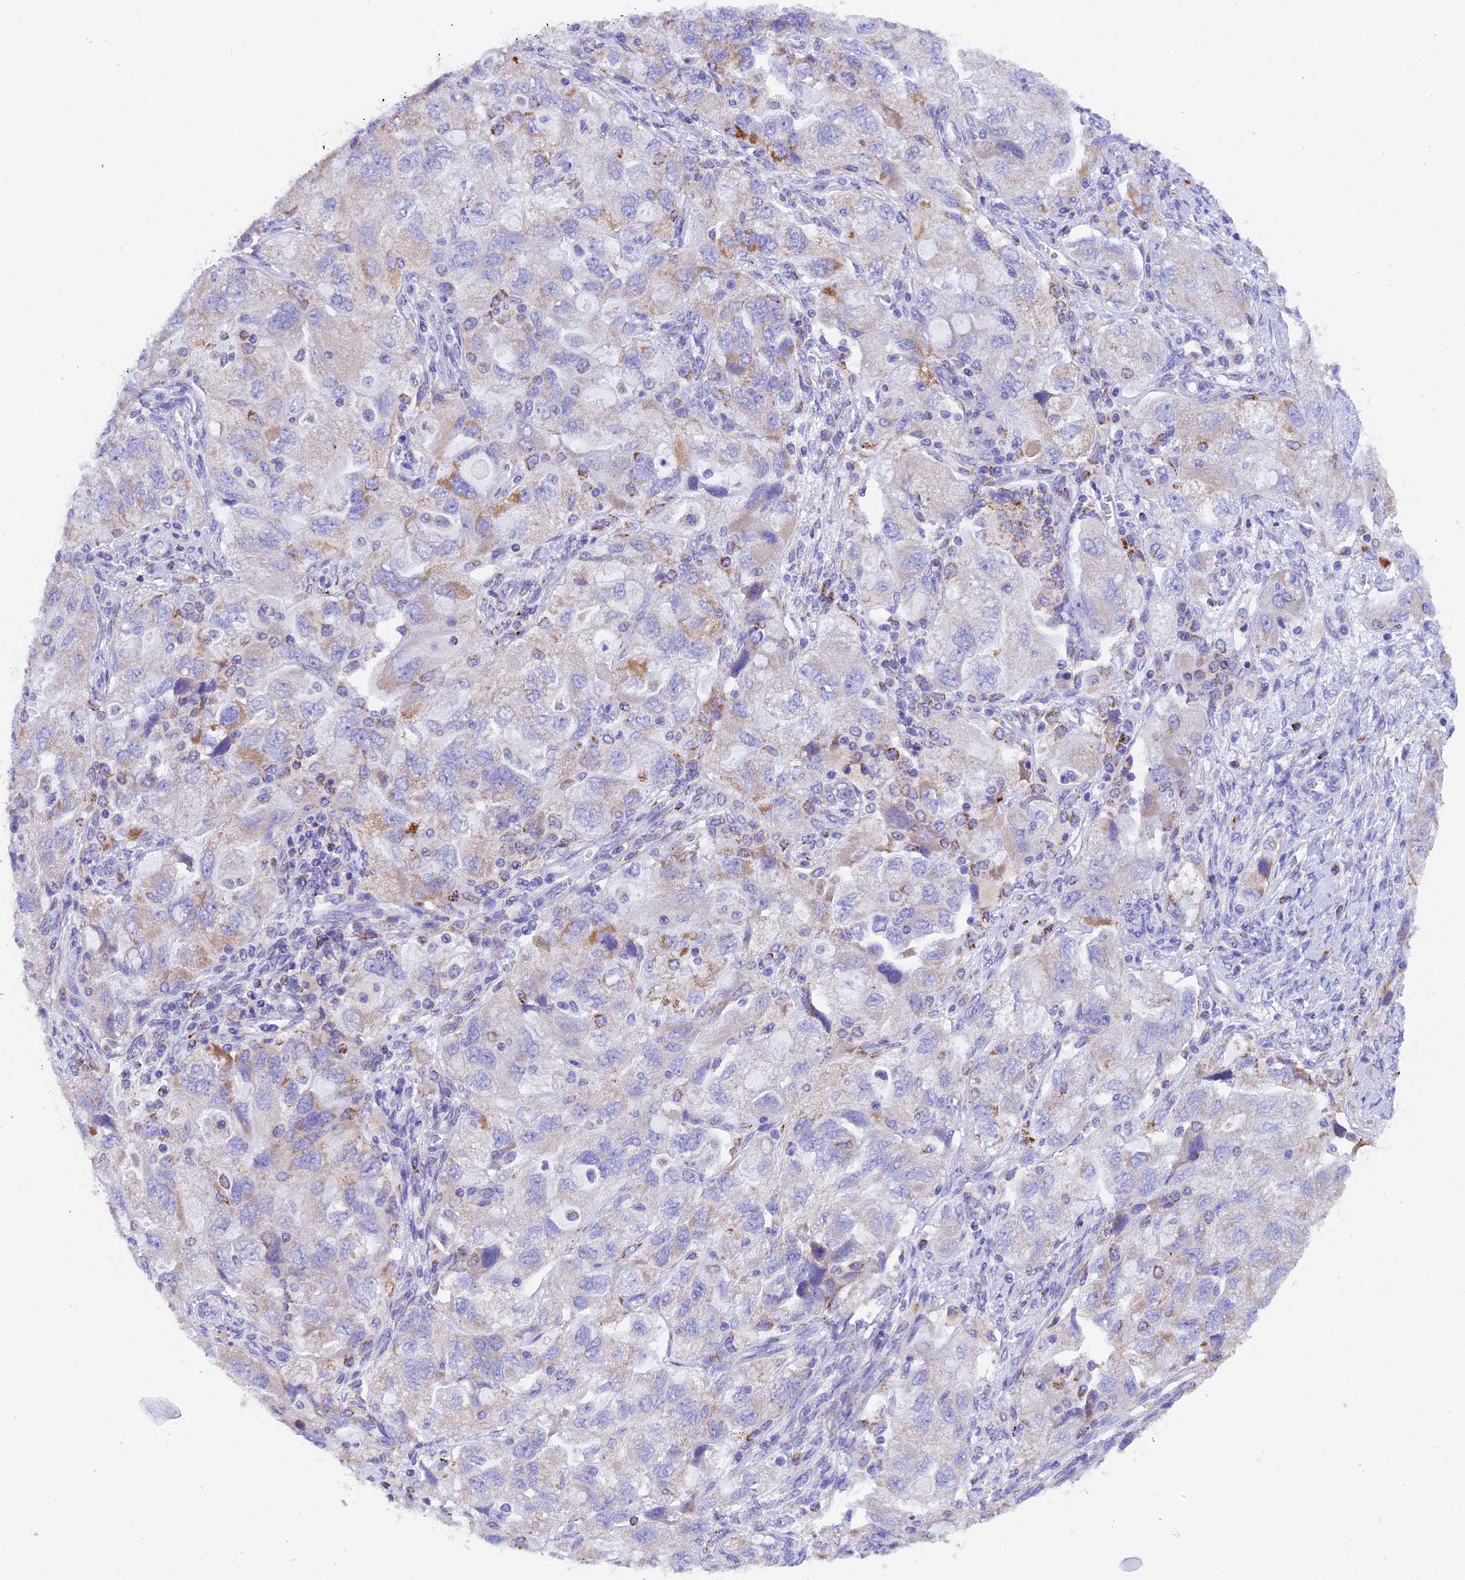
{"staining": {"intensity": "moderate", "quantity": "<25%", "location": "cytoplasmic/membranous"}, "tissue": "ovarian cancer", "cell_type": "Tumor cells", "image_type": "cancer", "snomed": [{"axis": "morphology", "description": "Carcinoma, NOS"}, {"axis": "morphology", "description": "Cystadenocarcinoma, serous, NOS"}, {"axis": "topography", "description": "Ovary"}], "caption": "An image of ovarian cancer stained for a protein displays moderate cytoplasmic/membranous brown staining in tumor cells. Nuclei are stained in blue.", "gene": "SLC8B1", "patient": {"sex": "female", "age": 69}}